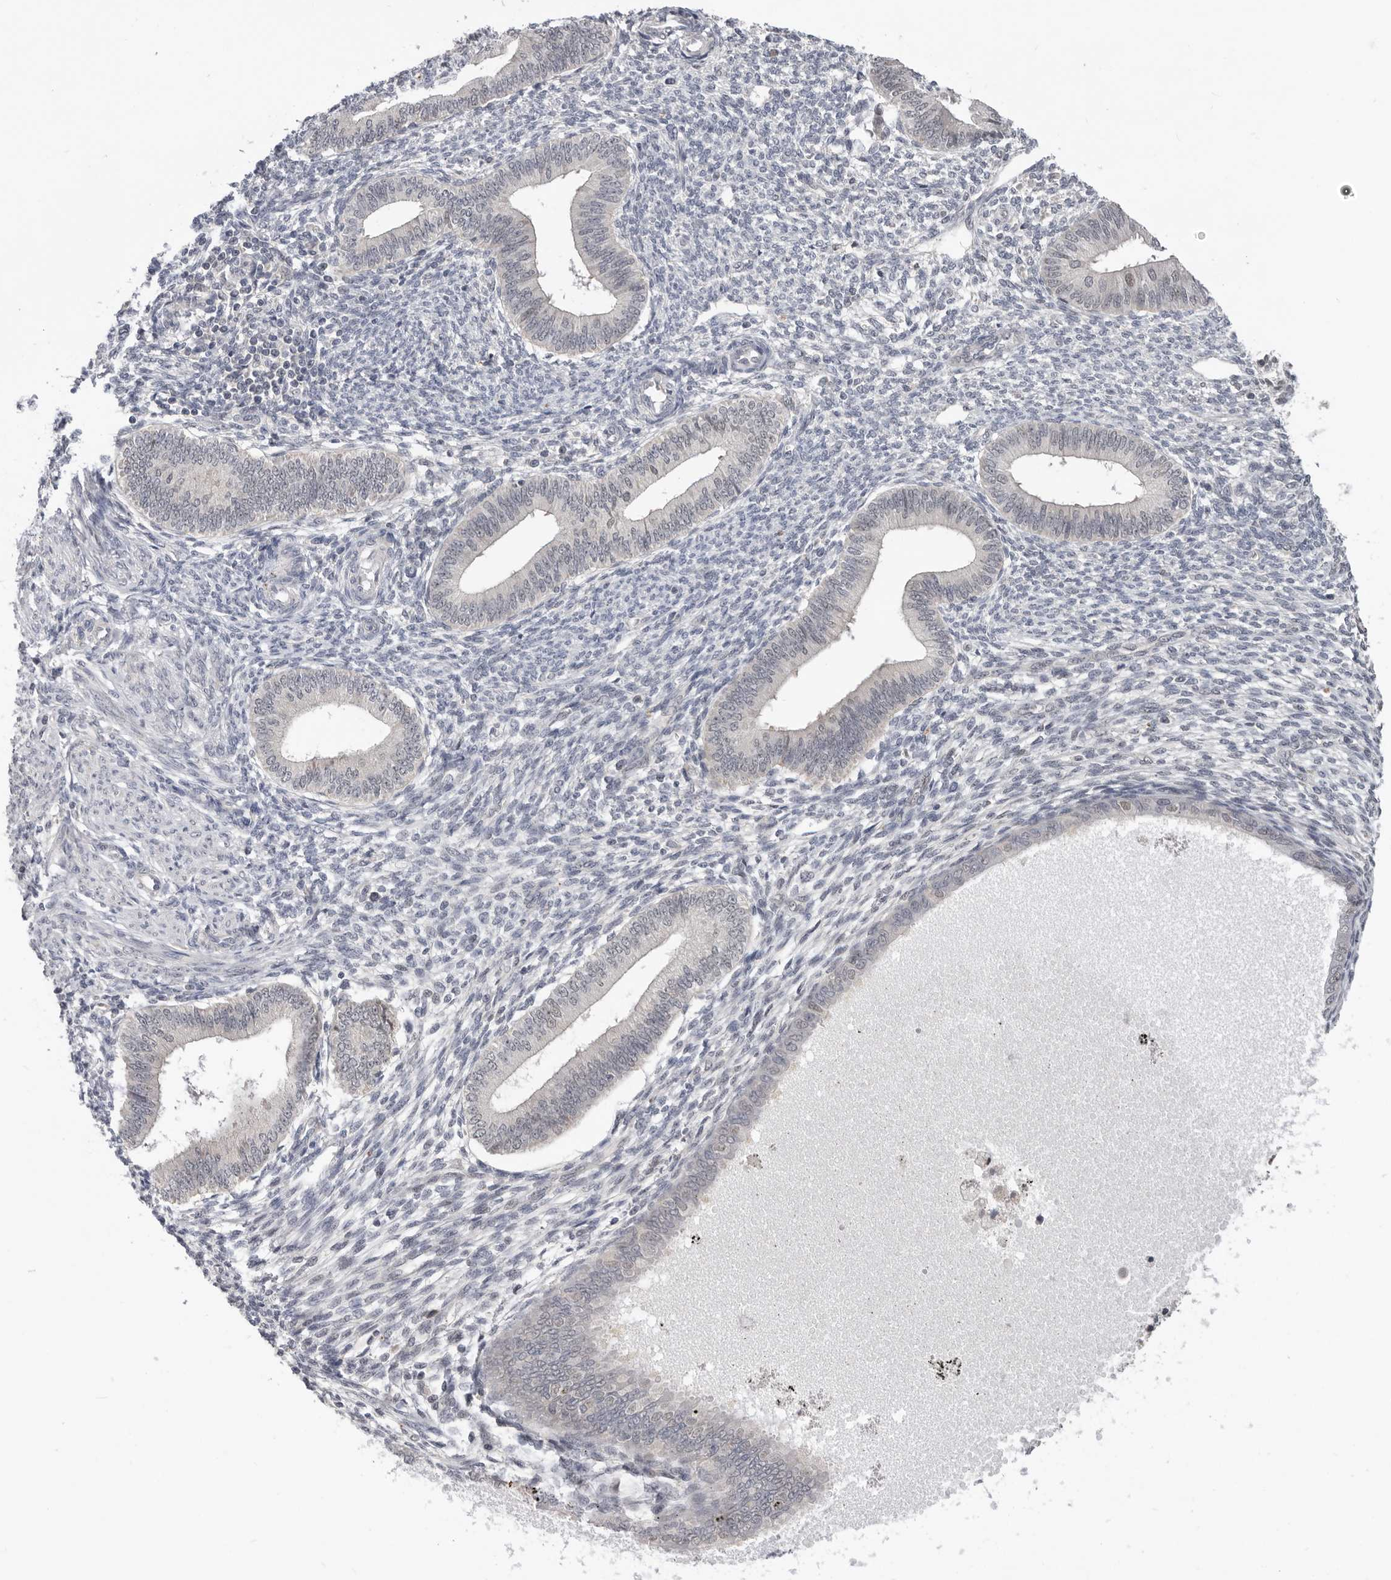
{"staining": {"intensity": "negative", "quantity": "none", "location": "none"}, "tissue": "endometrium", "cell_type": "Cells in endometrial stroma", "image_type": "normal", "snomed": [{"axis": "morphology", "description": "Normal tissue, NOS"}, {"axis": "topography", "description": "Endometrium"}], "caption": "High power microscopy micrograph of an immunohistochemistry (IHC) image of unremarkable endometrium, revealing no significant positivity in cells in endometrial stroma.", "gene": "BRCA2", "patient": {"sex": "female", "age": 46}}